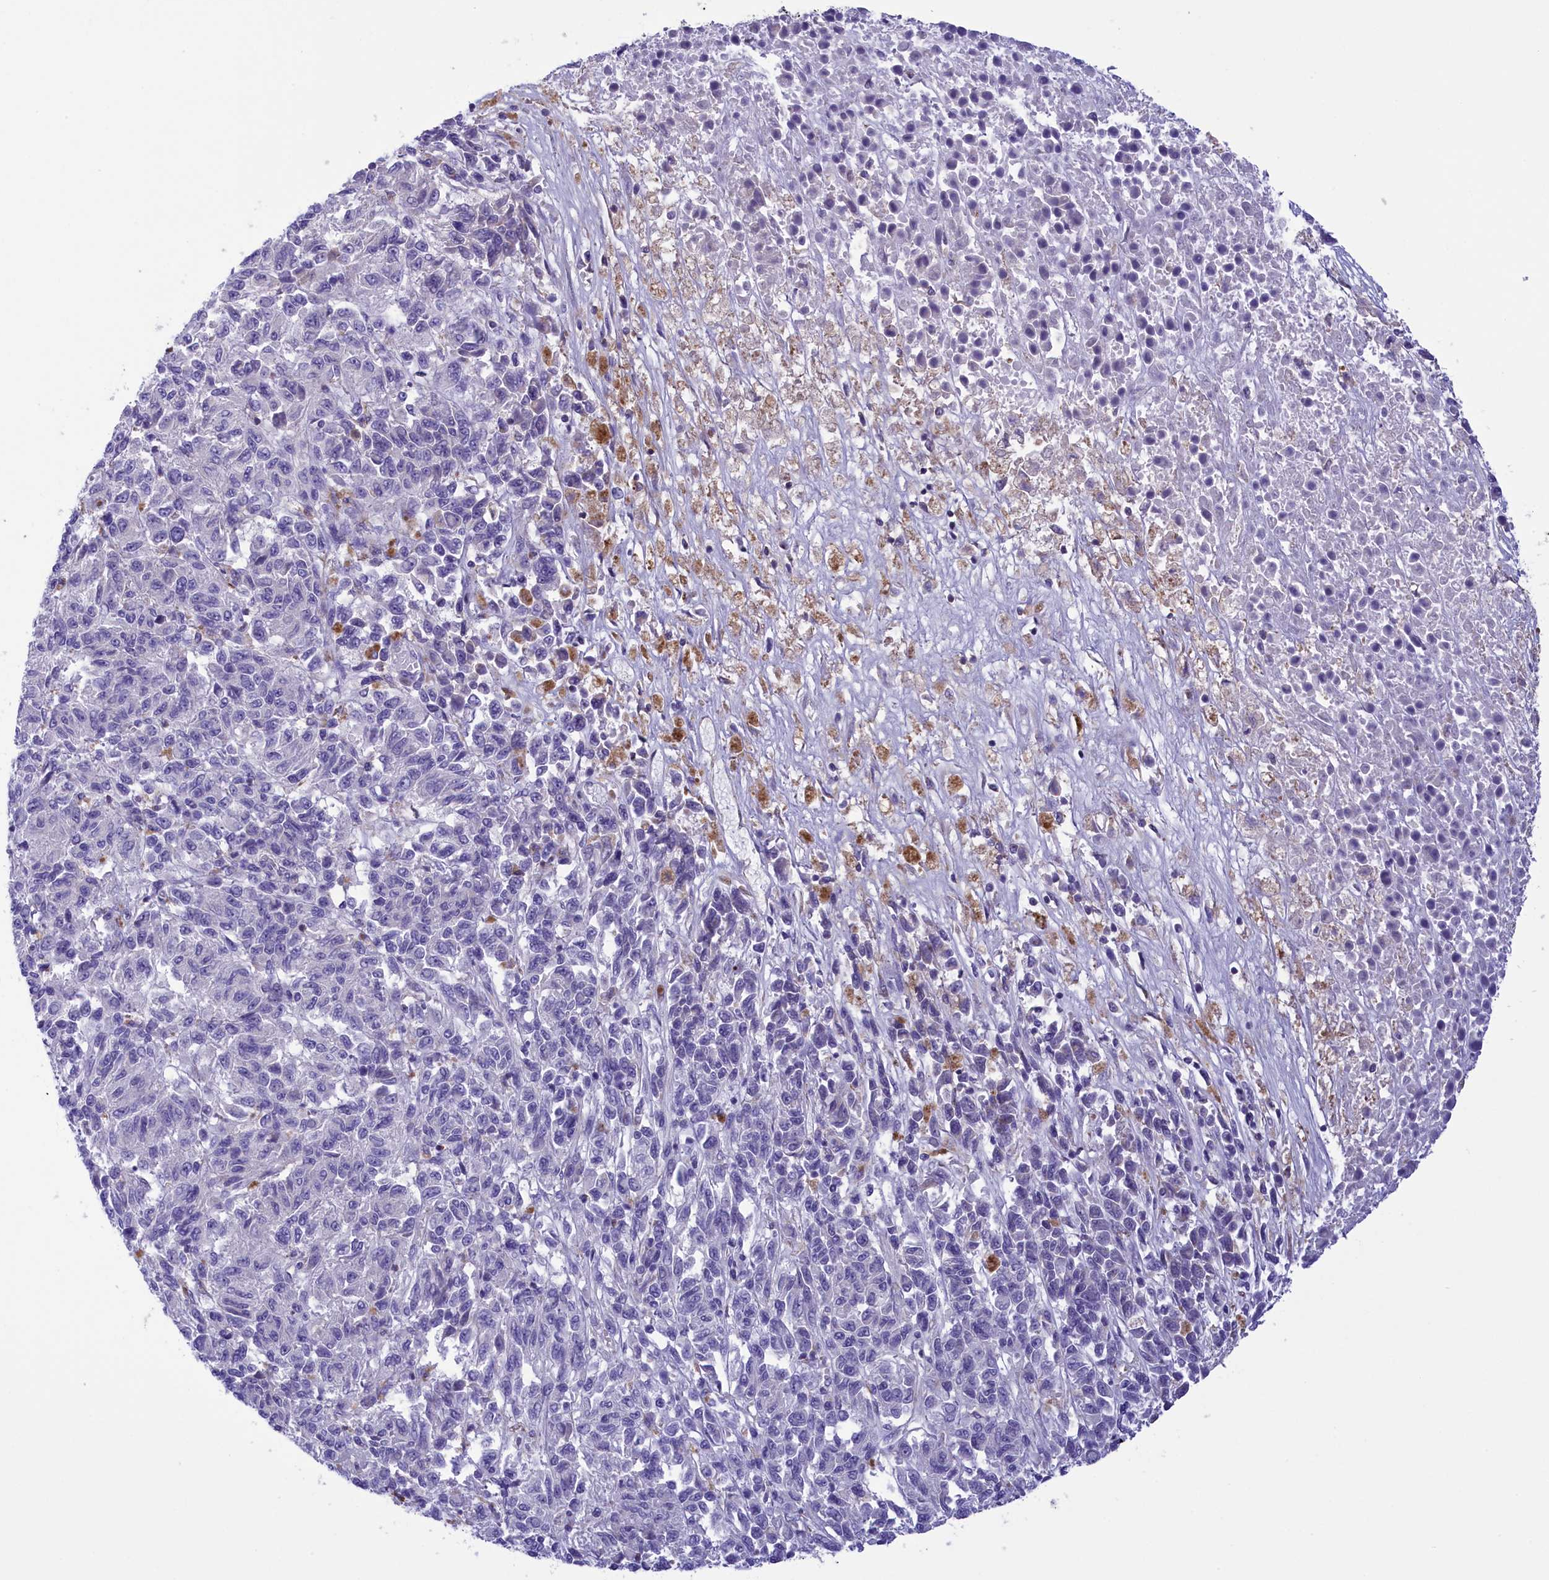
{"staining": {"intensity": "negative", "quantity": "none", "location": "none"}, "tissue": "melanoma", "cell_type": "Tumor cells", "image_type": "cancer", "snomed": [{"axis": "morphology", "description": "Malignant melanoma, Metastatic site"}, {"axis": "topography", "description": "Lung"}], "caption": "Human melanoma stained for a protein using immunohistochemistry displays no positivity in tumor cells.", "gene": "CORO7-PAM16", "patient": {"sex": "male", "age": 64}}